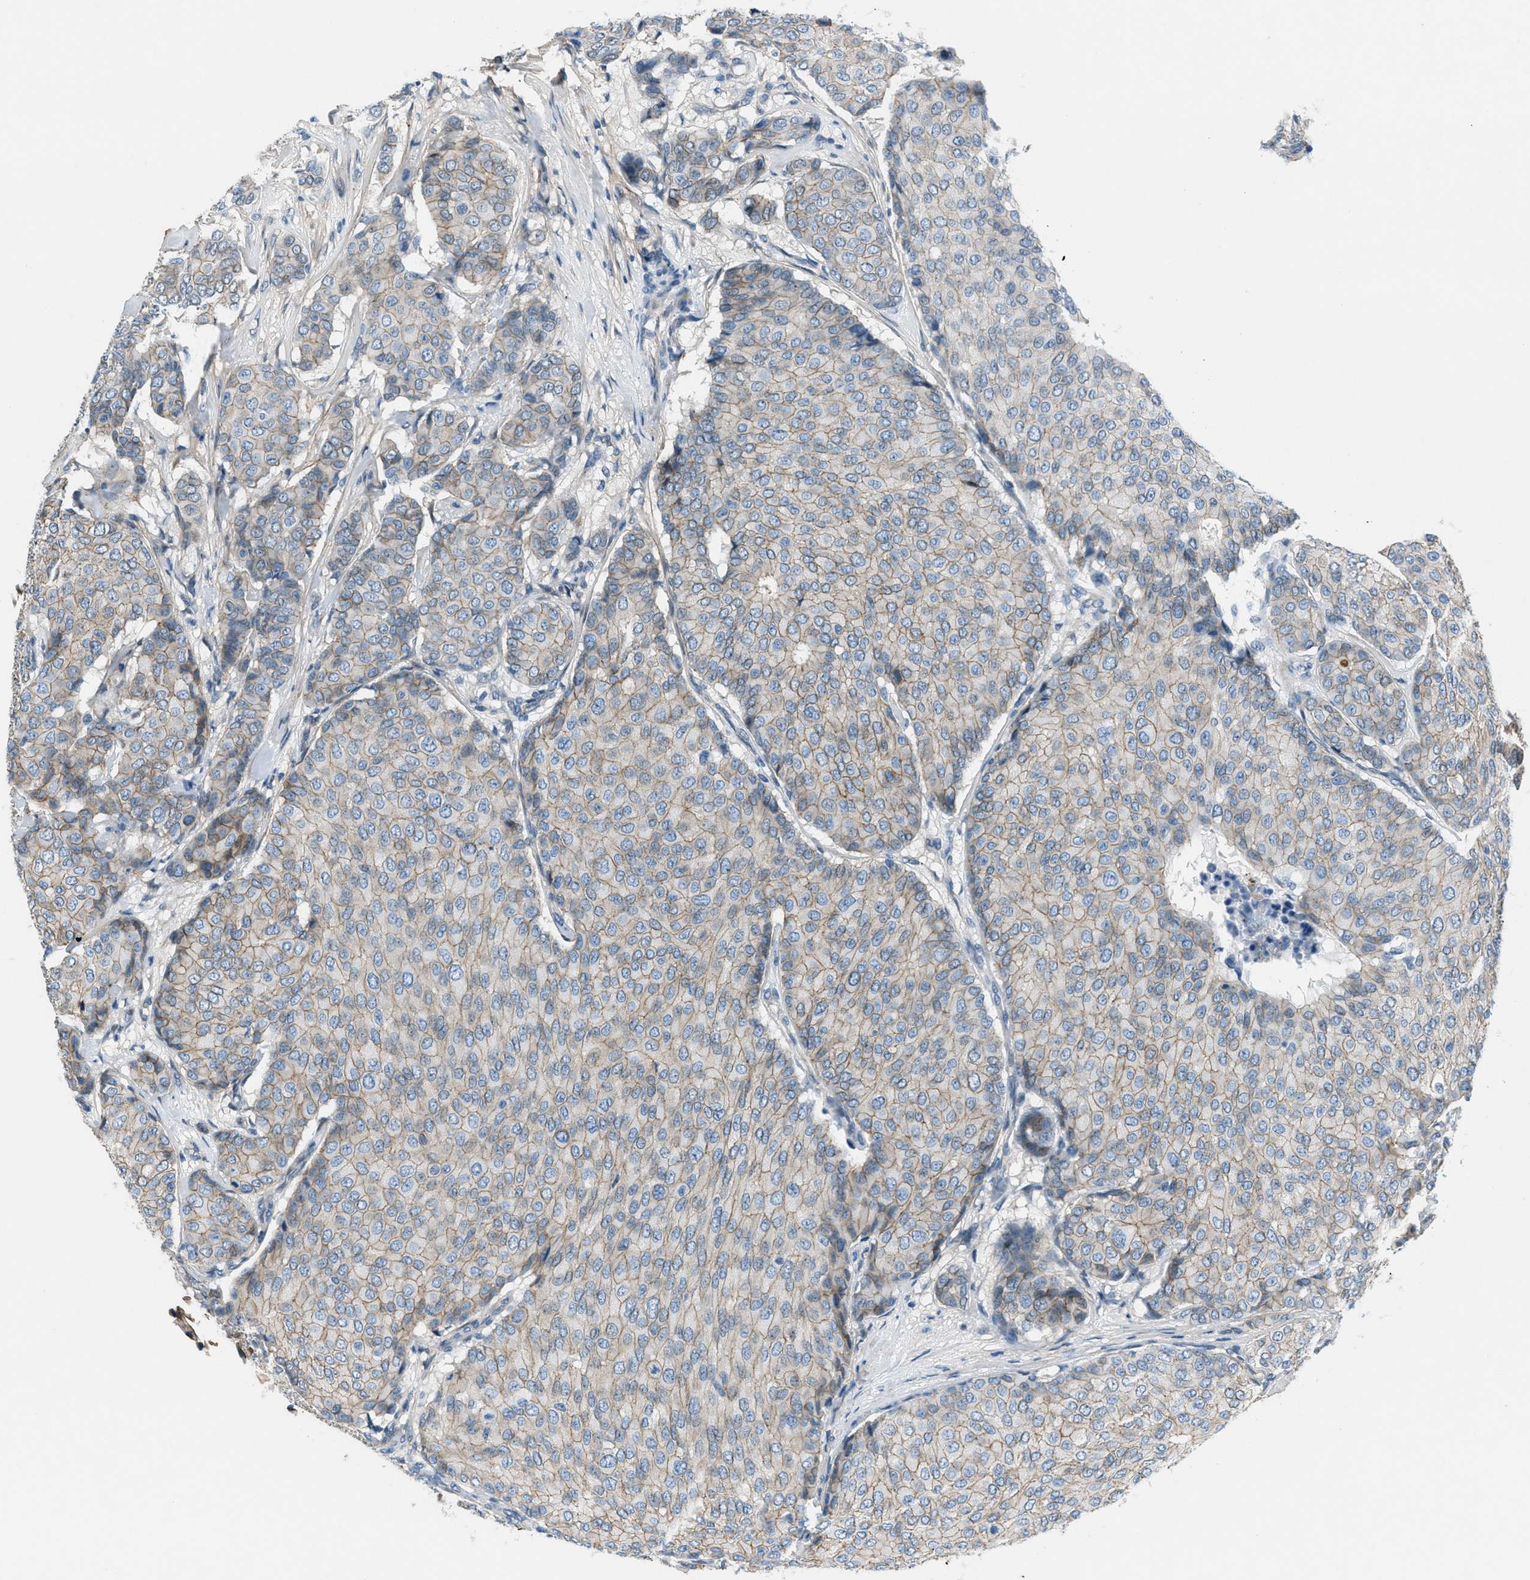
{"staining": {"intensity": "weak", "quantity": ">75%", "location": "cytoplasmic/membranous"}, "tissue": "breast cancer", "cell_type": "Tumor cells", "image_type": "cancer", "snomed": [{"axis": "morphology", "description": "Duct carcinoma"}, {"axis": "topography", "description": "Breast"}], "caption": "A photomicrograph of intraductal carcinoma (breast) stained for a protein displays weak cytoplasmic/membranous brown staining in tumor cells.", "gene": "FBN1", "patient": {"sex": "female", "age": 75}}